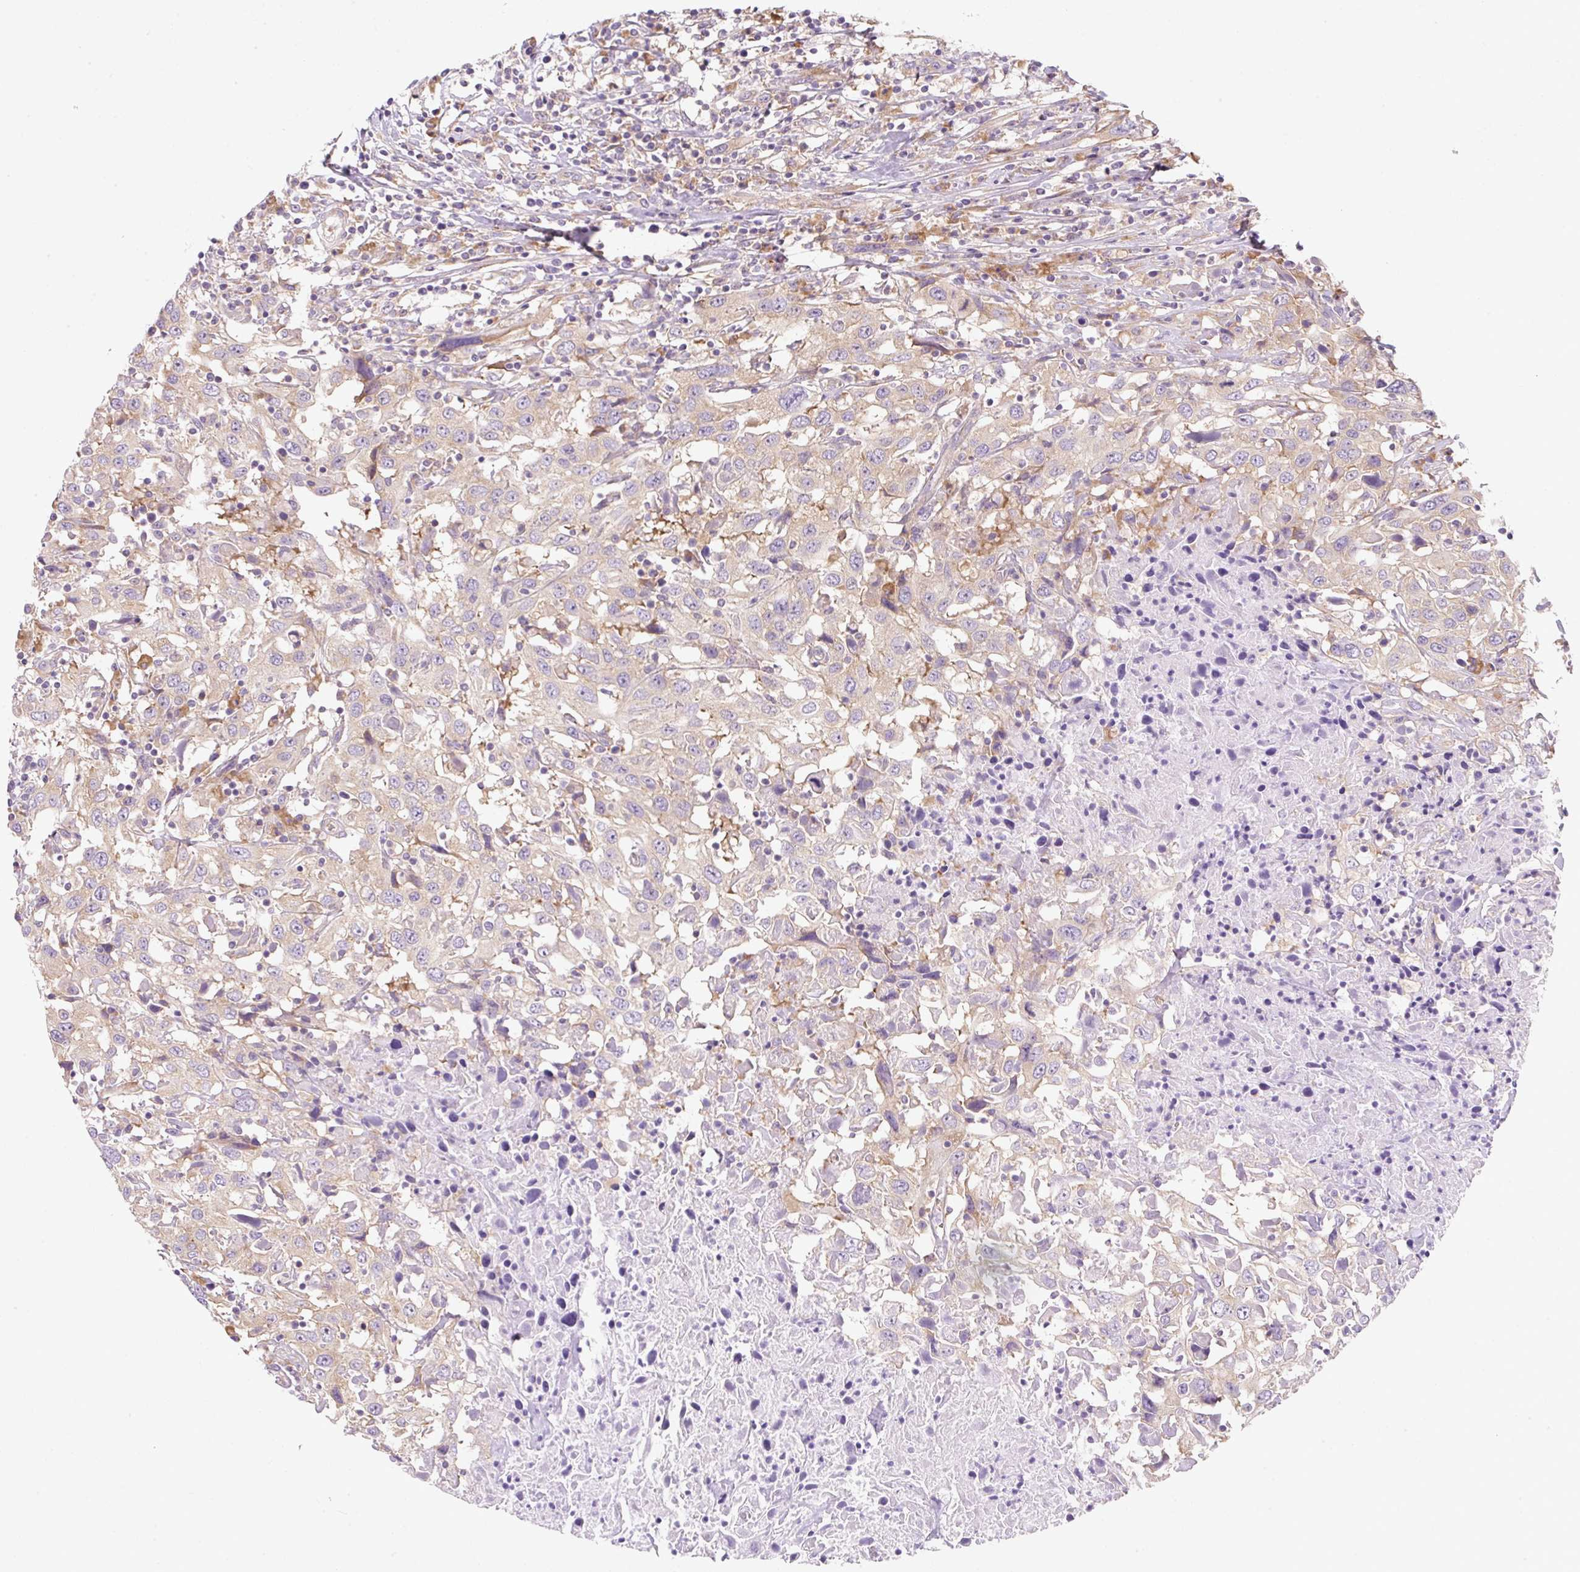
{"staining": {"intensity": "weak", "quantity": "<25%", "location": "cytoplasmic/membranous"}, "tissue": "urothelial cancer", "cell_type": "Tumor cells", "image_type": "cancer", "snomed": [{"axis": "morphology", "description": "Urothelial carcinoma, High grade"}, {"axis": "topography", "description": "Urinary bladder"}], "caption": "The immunohistochemistry photomicrograph has no significant positivity in tumor cells of urothelial cancer tissue.", "gene": "RPL18A", "patient": {"sex": "male", "age": 61}}